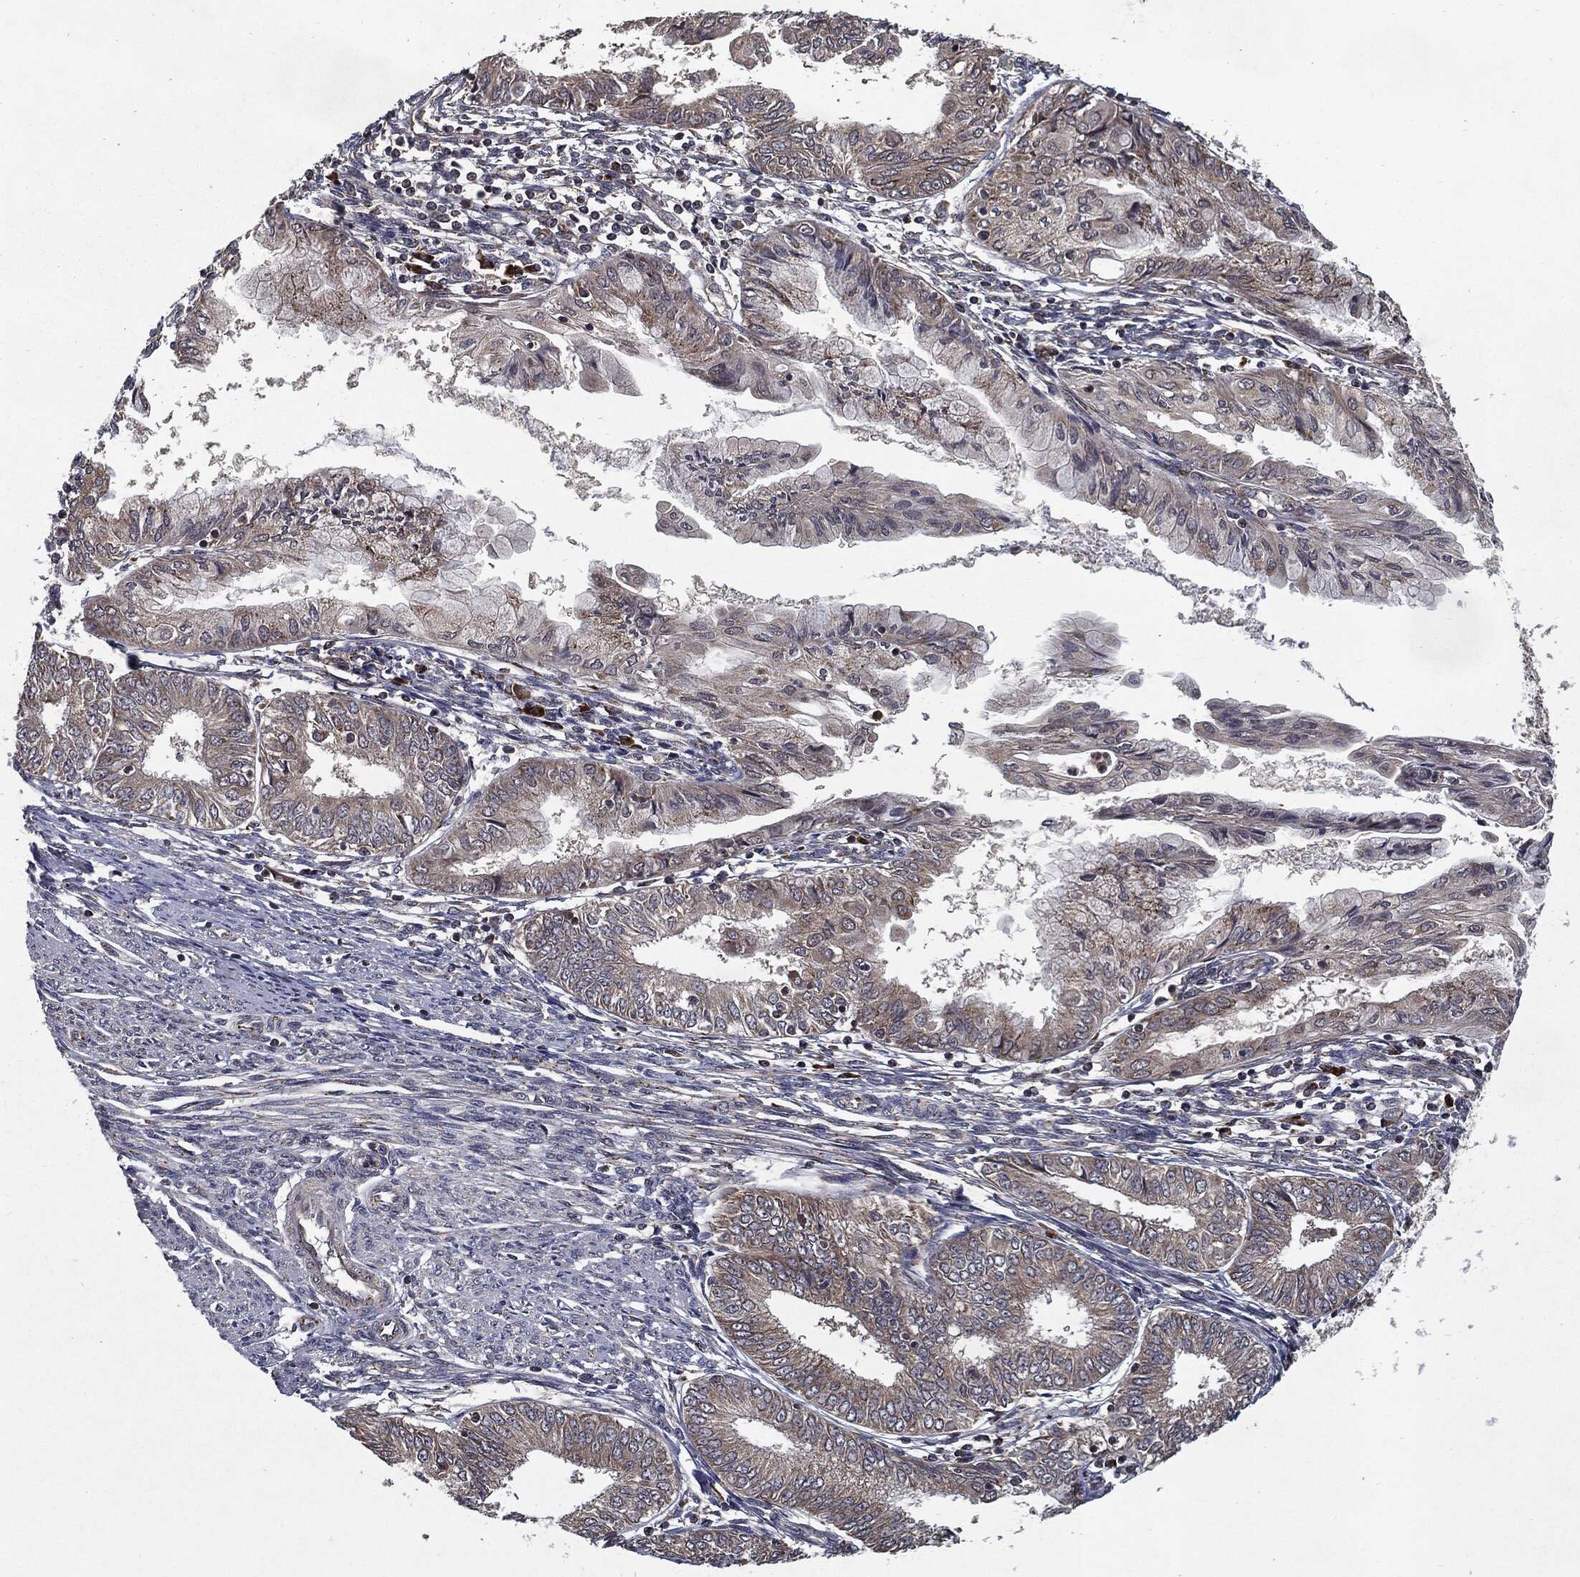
{"staining": {"intensity": "moderate", "quantity": "<25%", "location": "cytoplasmic/membranous"}, "tissue": "endometrial cancer", "cell_type": "Tumor cells", "image_type": "cancer", "snomed": [{"axis": "morphology", "description": "Adenocarcinoma, NOS"}, {"axis": "topography", "description": "Endometrium"}], "caption": "Tumor cells reveal low levels of moderate cytoplasmic/membranous staining in approximately <25% of cells in endometrial cancer.", "gene": "HDAC5", "patient": {"sex": "female", "age": 68}}